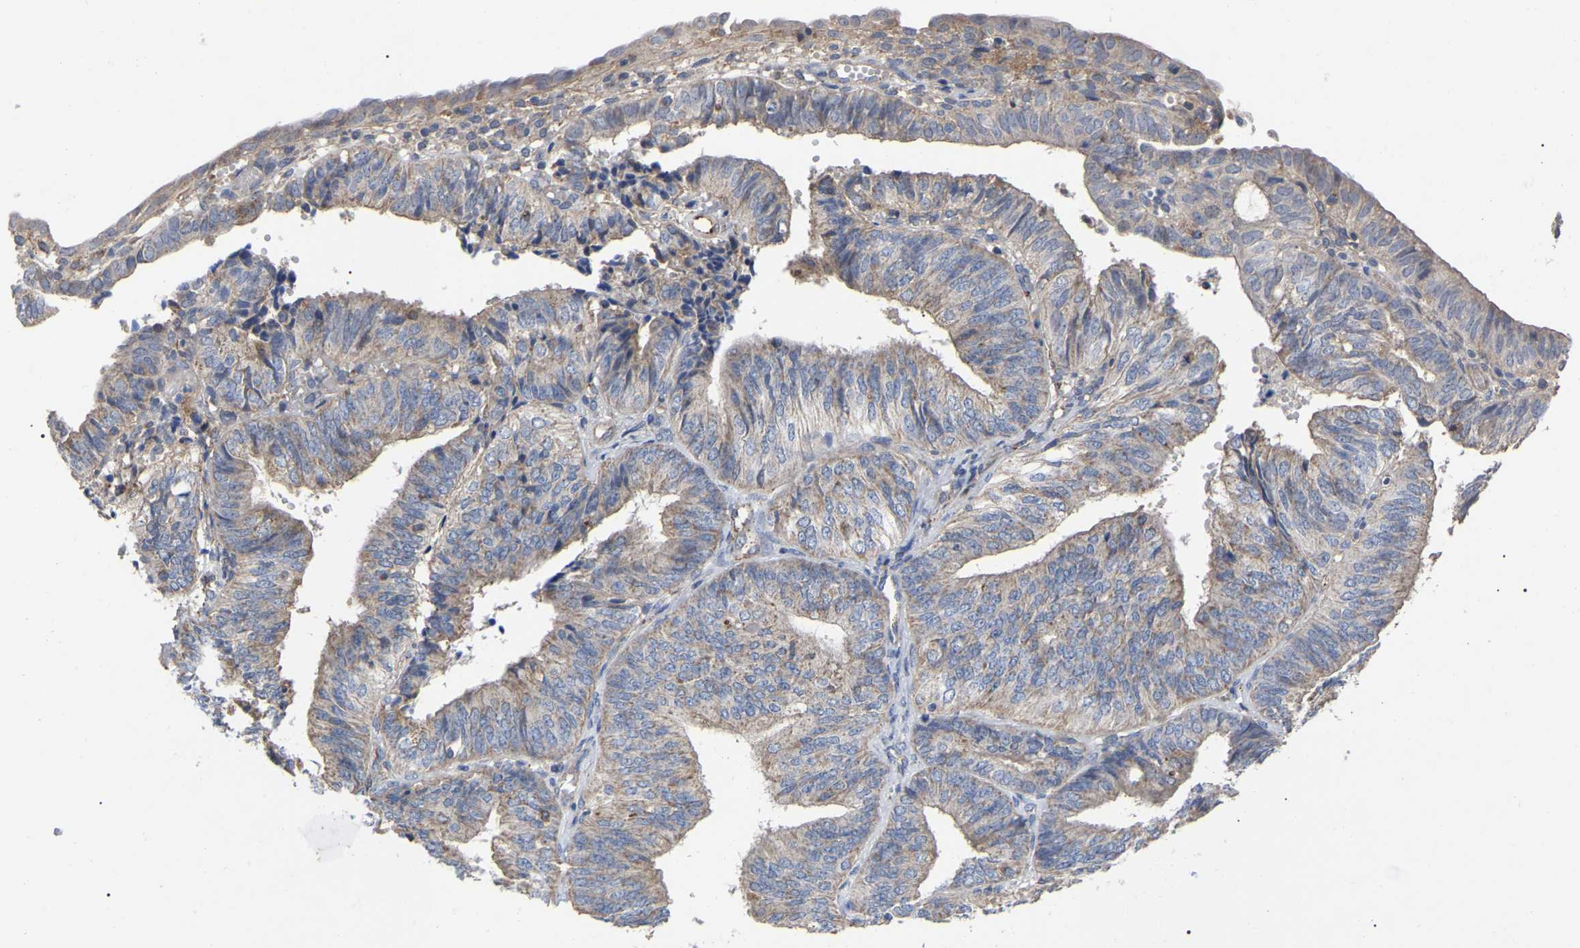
{"staining": {"intensity": "negative", "quantity": "none", "location": "none"}, "tissue": "endometrial cancer", "cell_type": "Tumor cells", "image_type": "cancer", "snomed": [{"axis": "morphology", "description": "Adenocarcinoma, NOS"}, {"axis": "topography", "description": "Endometrium"}], "caption": "A high-resolution image shows immunohistochemistry (IHC) staining of adenocarcinoma (endometrial), which displays no significant staining in tumor cells.", "gene": "FAM171A2", "patient": {"sex": "female", "age": 58}}